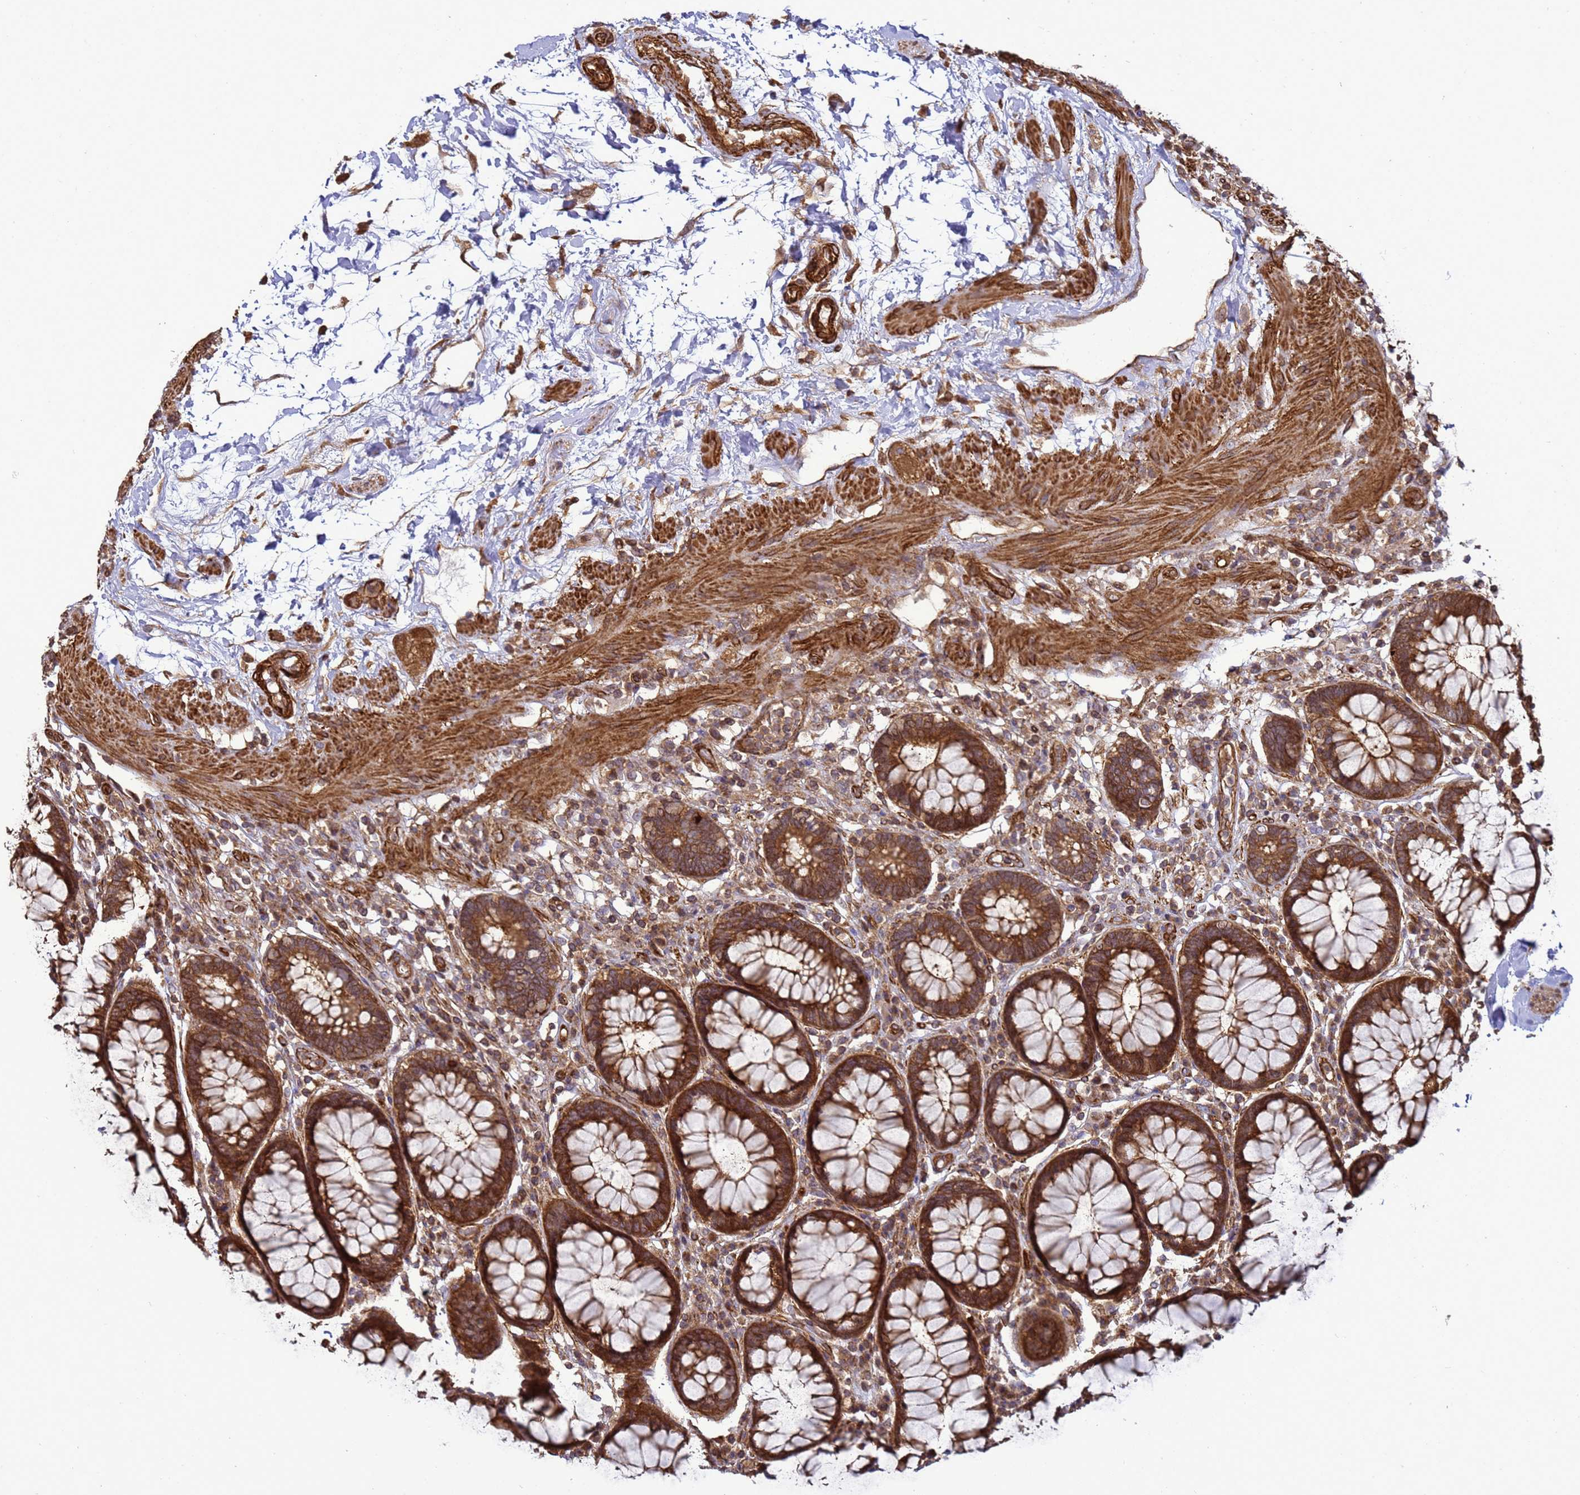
{"staining": {"intensity": "strong", "quantity": ">75%", "location": "cytoplasmic/membranous"}, "tissue": "rectum", "cell_type": "Glandular cells", "image_type": "normal", "snomed": [{"axis": "morphology", "description": "Normal tissue, NOS"}, {"axis": "topography", "description": "Rectum"}], "caption": "Immunohistochemical staining of benign human rectum exhibits >75% levels of strong cytoplasmic/membranous protein staining in approximately >75% of glandular cells. Immunohistochemistry stains the protein of interest in brown and the nuclei are stained blue.", "gene": "CNOT1", "patient": {"sex": "male", "age": 64}}